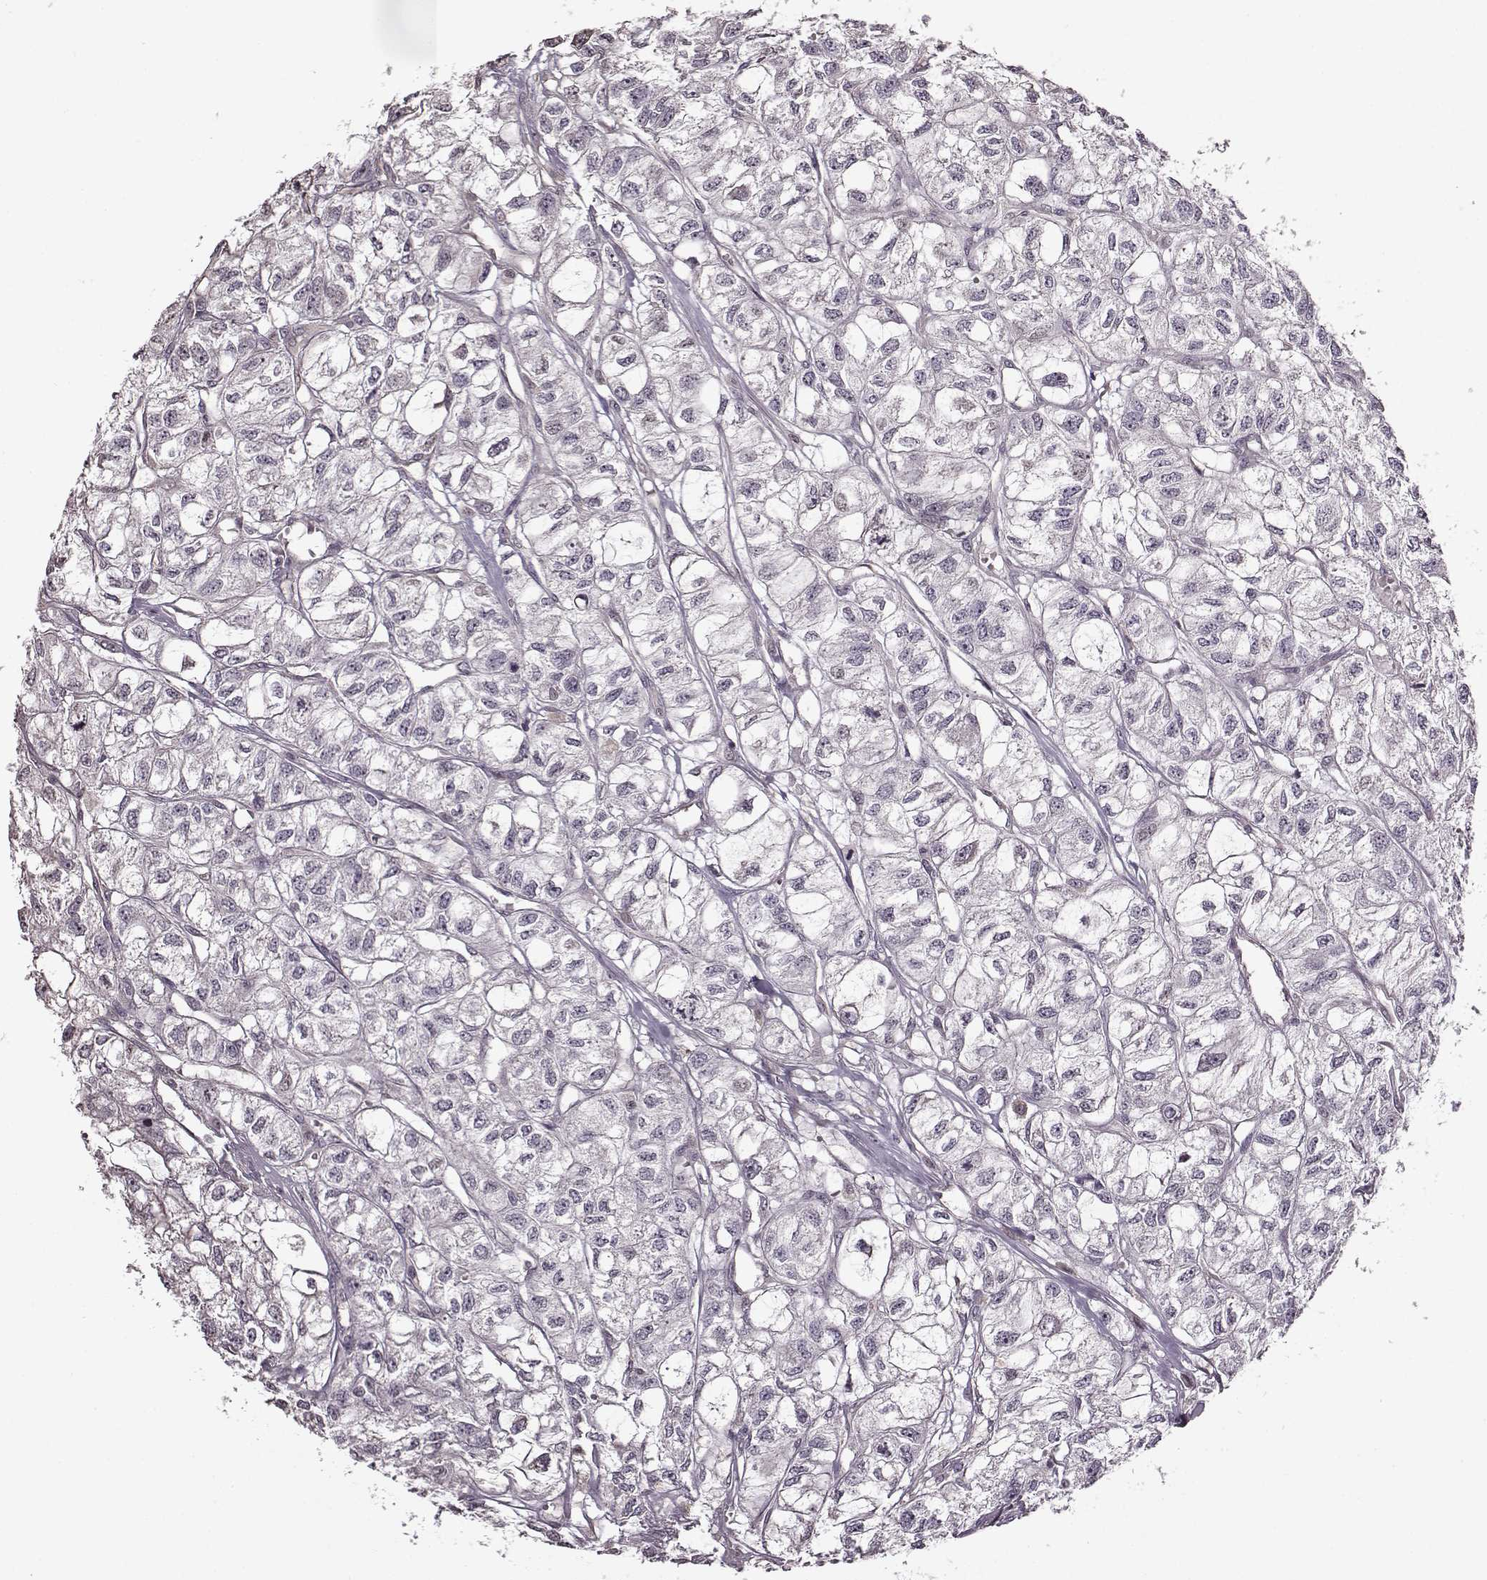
{"staining": {"intensity": "negative", "quantity": "none", "location": "none"}, "tissue": "renal cancer", "cell_type": "Tumor cells", "image_type": "cancer", "snomed": [{"axis": "morphology", "description": "Adenocarcinoma, NOS"}, {"axis": "topography", "description": "Kidney"}], "caption": "IHC histopathology image of neoplastic tissue: renal cancer stained with DAB (3,3'-diaminobenzidine) shows no significant protein staining in tumor cells.", "gene": "FSHB", "patient": {"sex": "male", "age": 56}}